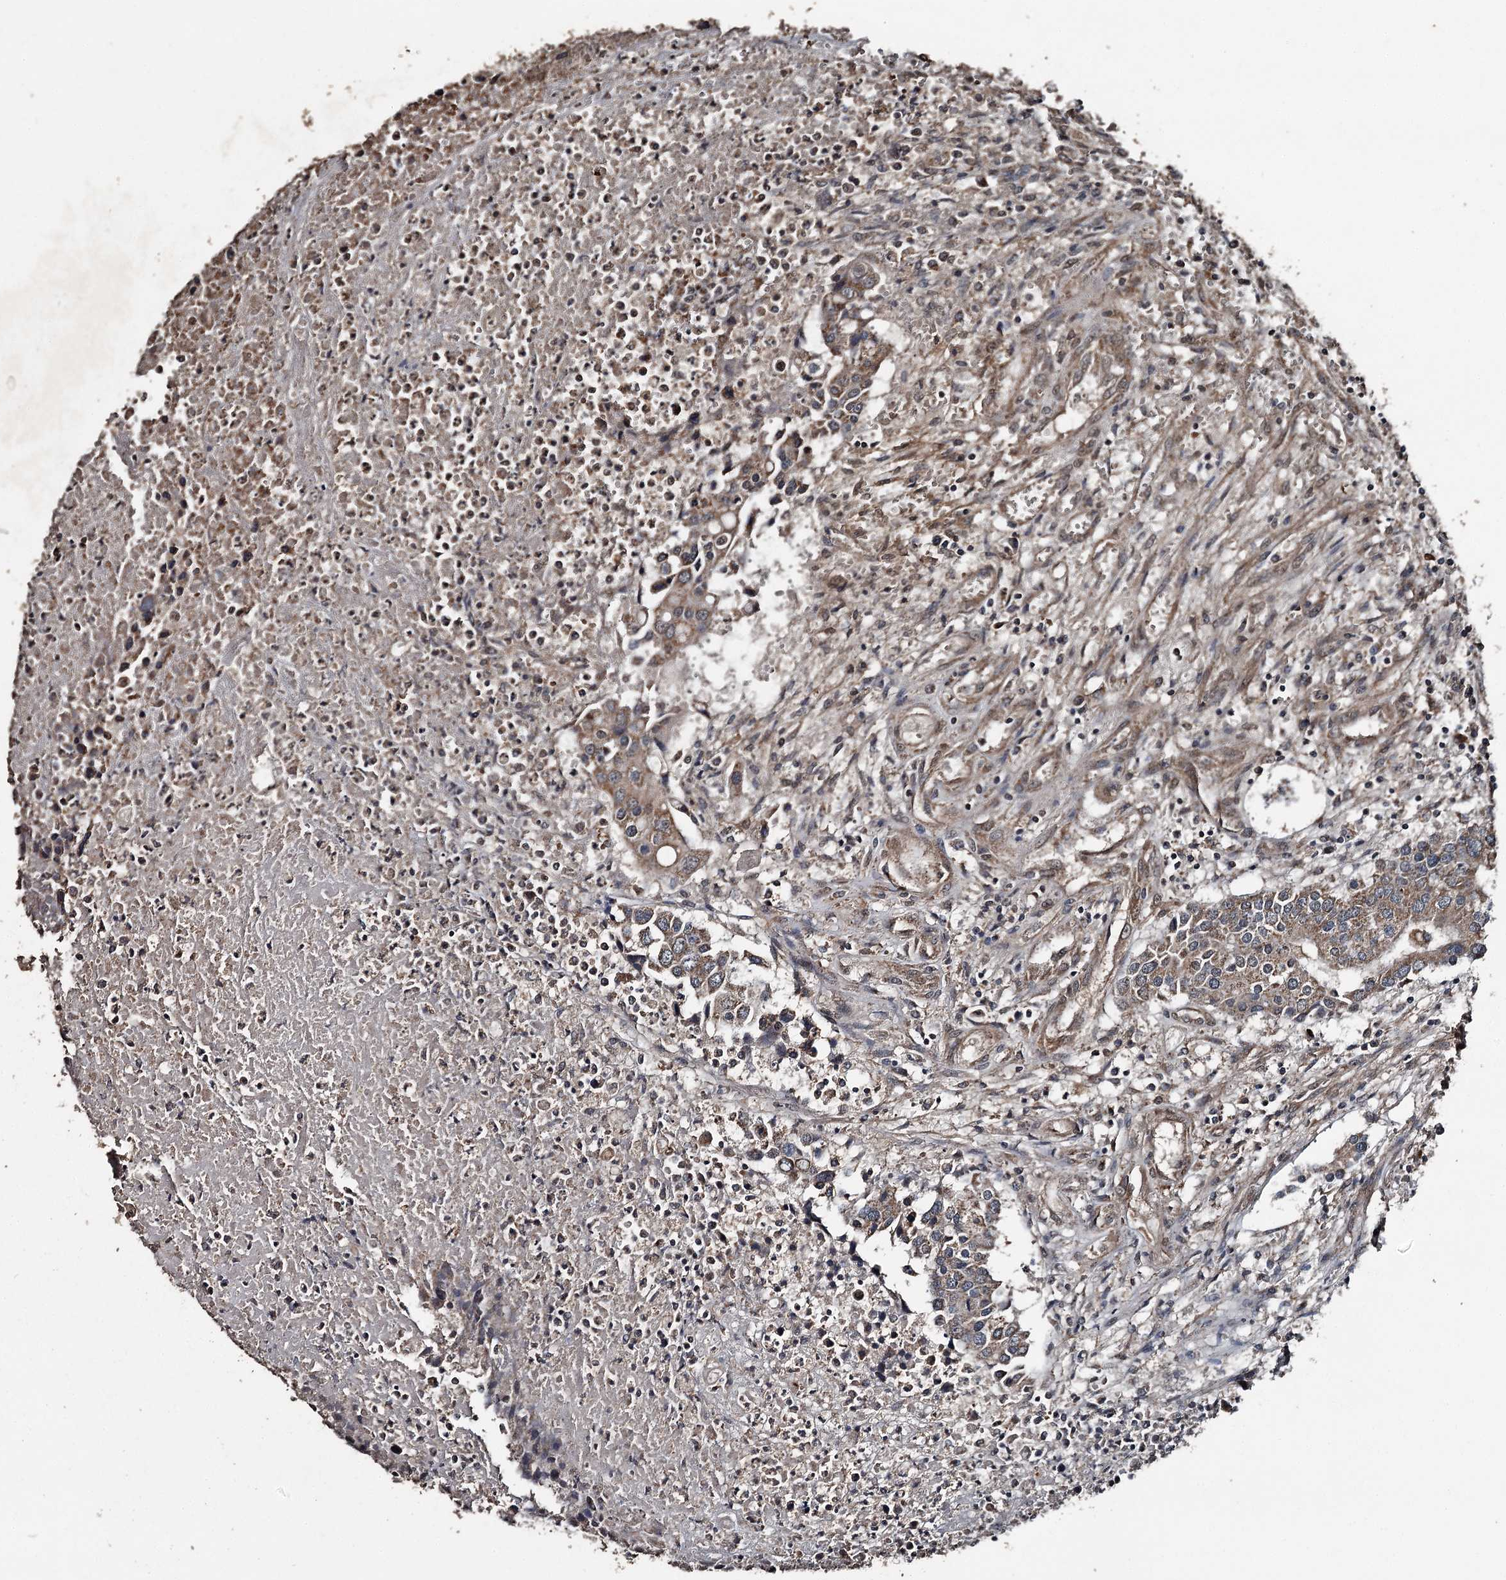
{"staining": {"intensity": "moderate", "quantity": ">75%", "location": "cytoplasmic/membranous"}, "tissue": "colorectal cancer", "cell_type": "Tumor cells", "image_type": "cancer", "snomed": [{"axis": "morphology", "description": "Adenocarcinoma, NOS"}, {"axis": "topography", "description": "Colon"}], "caption": "Protein expression analysis of colorectal cancer shows moderate cytoplasmic/membranous positivity in approximately >75% of tumor cells. (Stains: DAB in brown, nuclei in blue, Microscopy: brightfield microscopy at high magnification).", "gene": "WIPI1", "patient": {"sex": "male", "age": 77}}